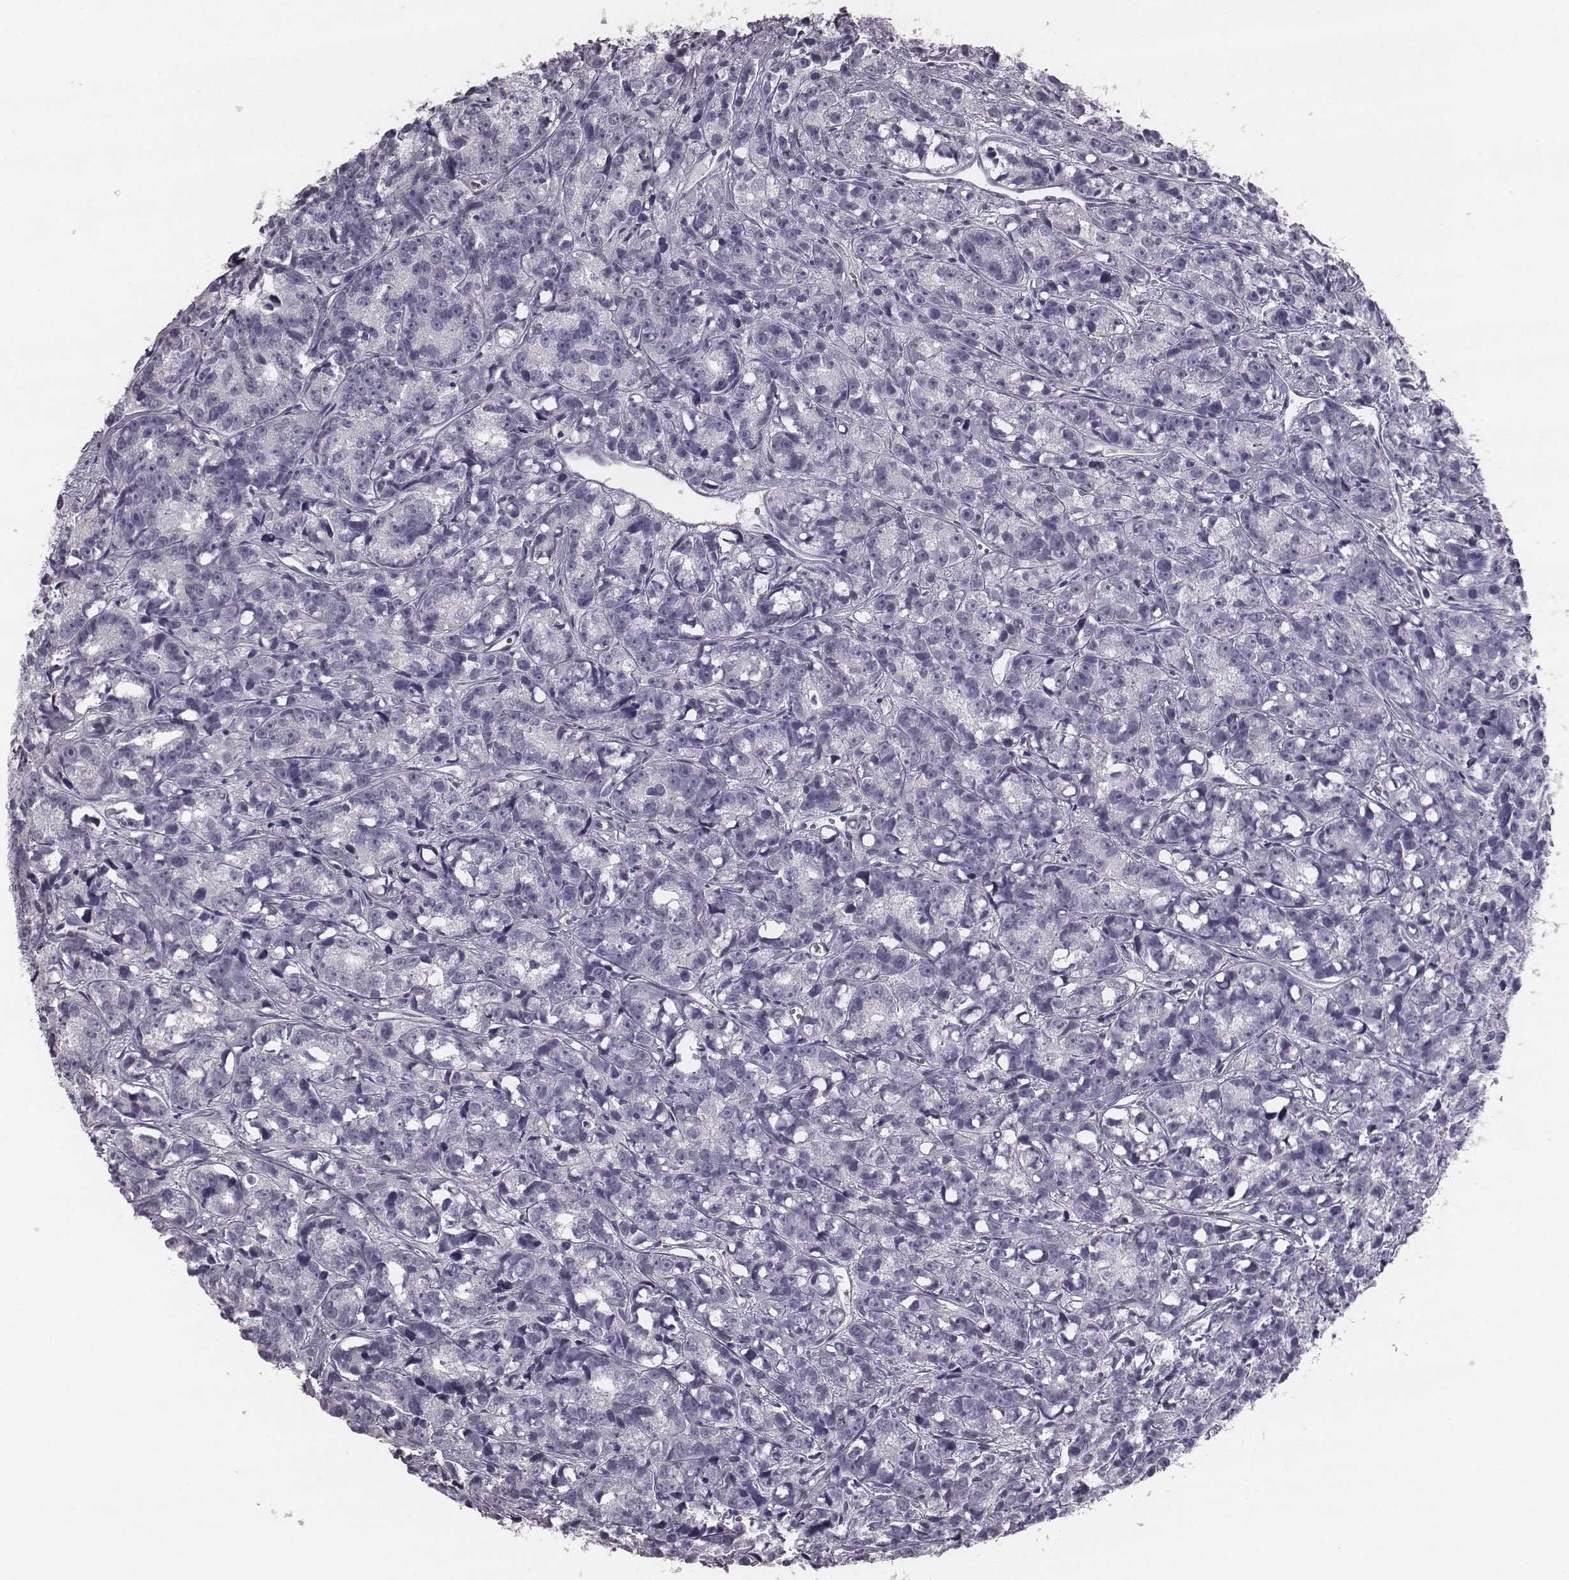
{"staining": {"intensity": "negative", "quantity": "none", "location": "none"}, "tissue": "prostate cancer", "cell_type": "Tumor cells", "image_type": "cancer", "snomed": [{"axis": "morphology", "description": "Adenocarcinoma, High grade"}, {"axis": "topography", "description": "Prostate"}], "caption": "DAB immunohistochemical staining of prostate cancer shows no significant positivity in tumor cells.", "gene": "KRT74", "patient": {"sex": "male", "age": 77}}